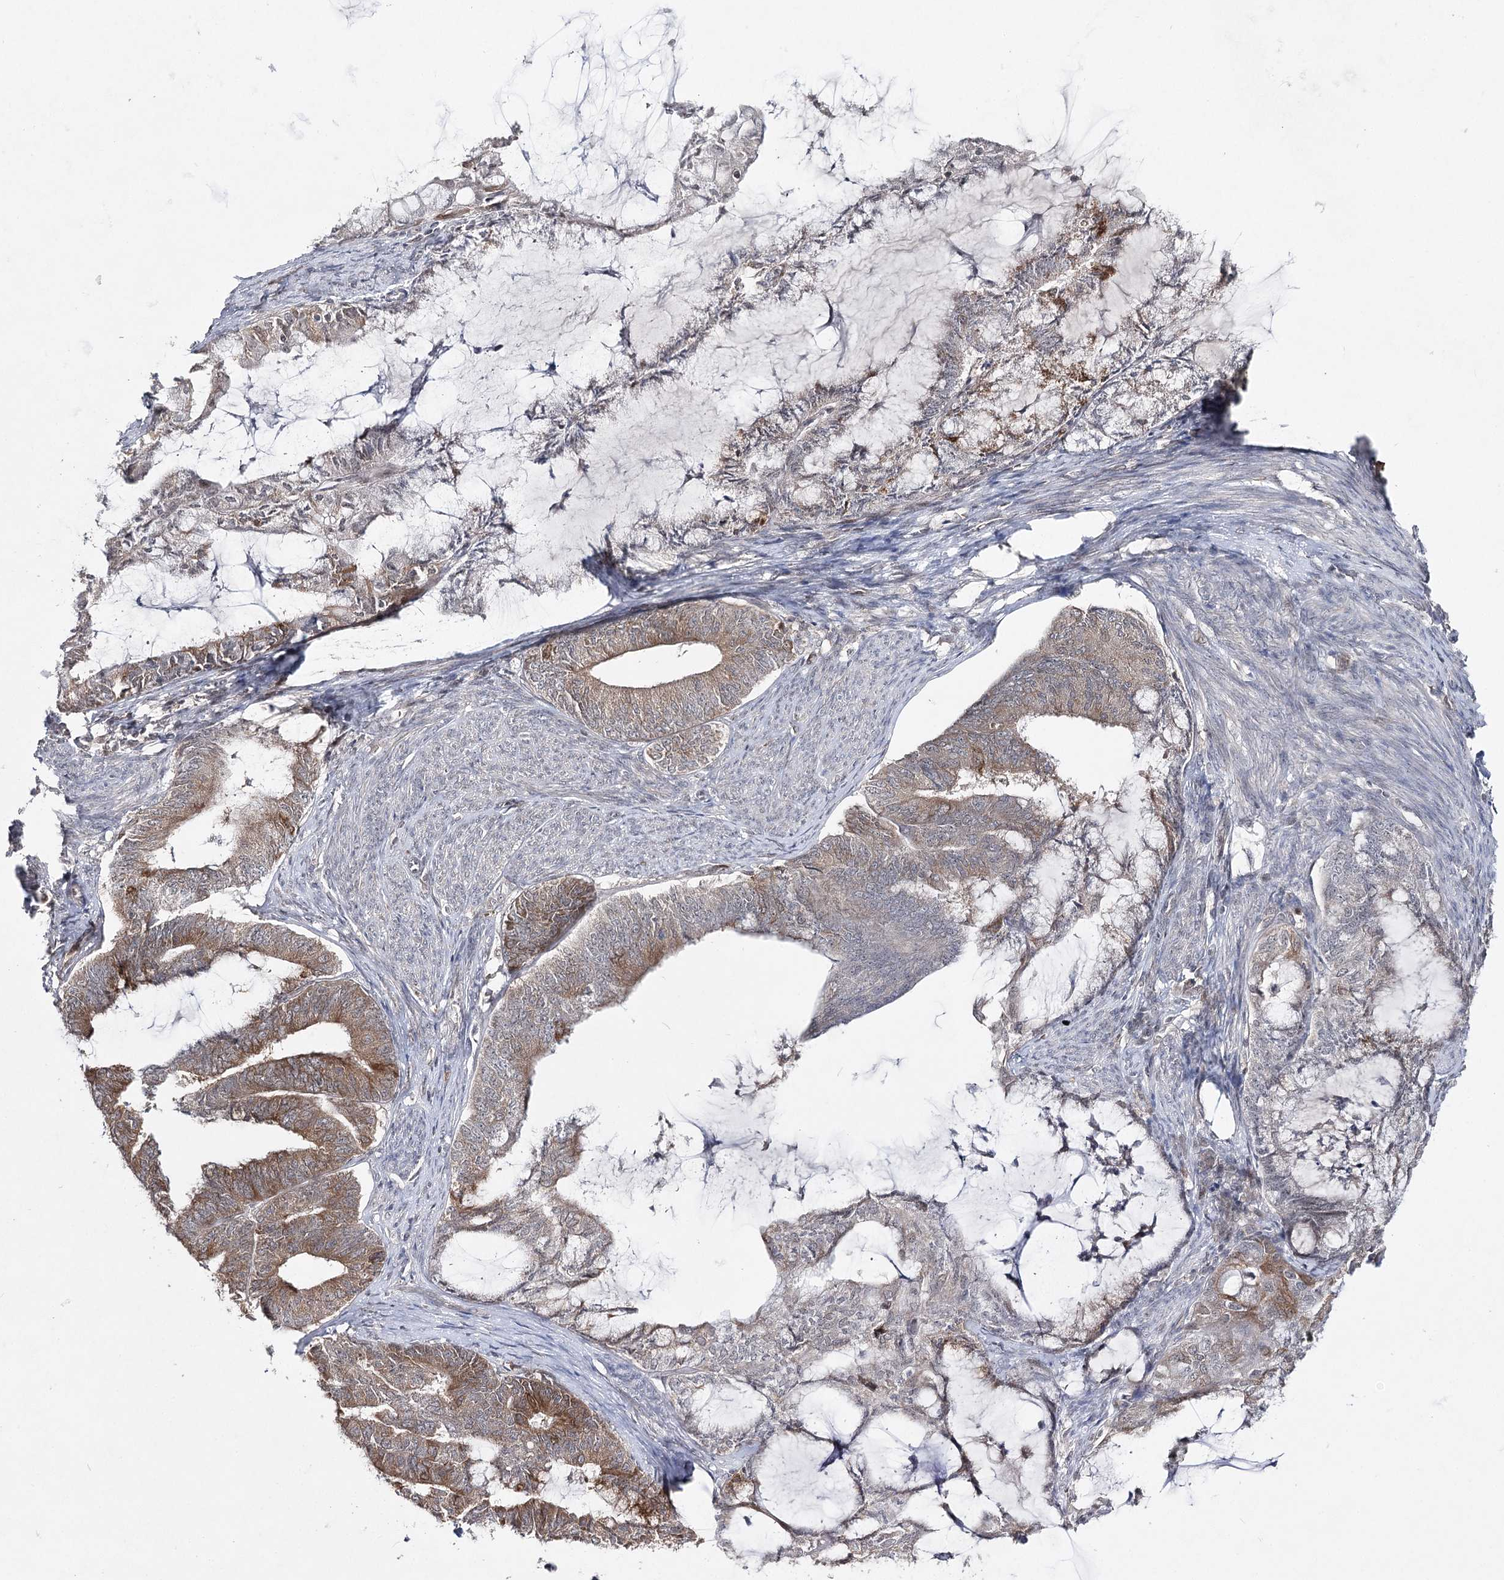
{"staining": {"intensity": "moderate", "quantity": "<25%", "location": "cytoplasmic/membranous"}, "tissue": "endometrial cancer", "cell_type": "Tumor cells", "image_type": "cancer", "snomed": [{"axis": "morphology", "description": "Adenocarcinoma, NOS"}, {"axis": "topography", "description": "Endometrium"}], "caption": "Endometrial cancer stained with immunohistochemistry (IHC) reveals moderate cytoplasmic/membranous expression in about <25% of tumor cells.", "gene": "HSD11B2", "patient": {"sex": "female", "age": 86}}